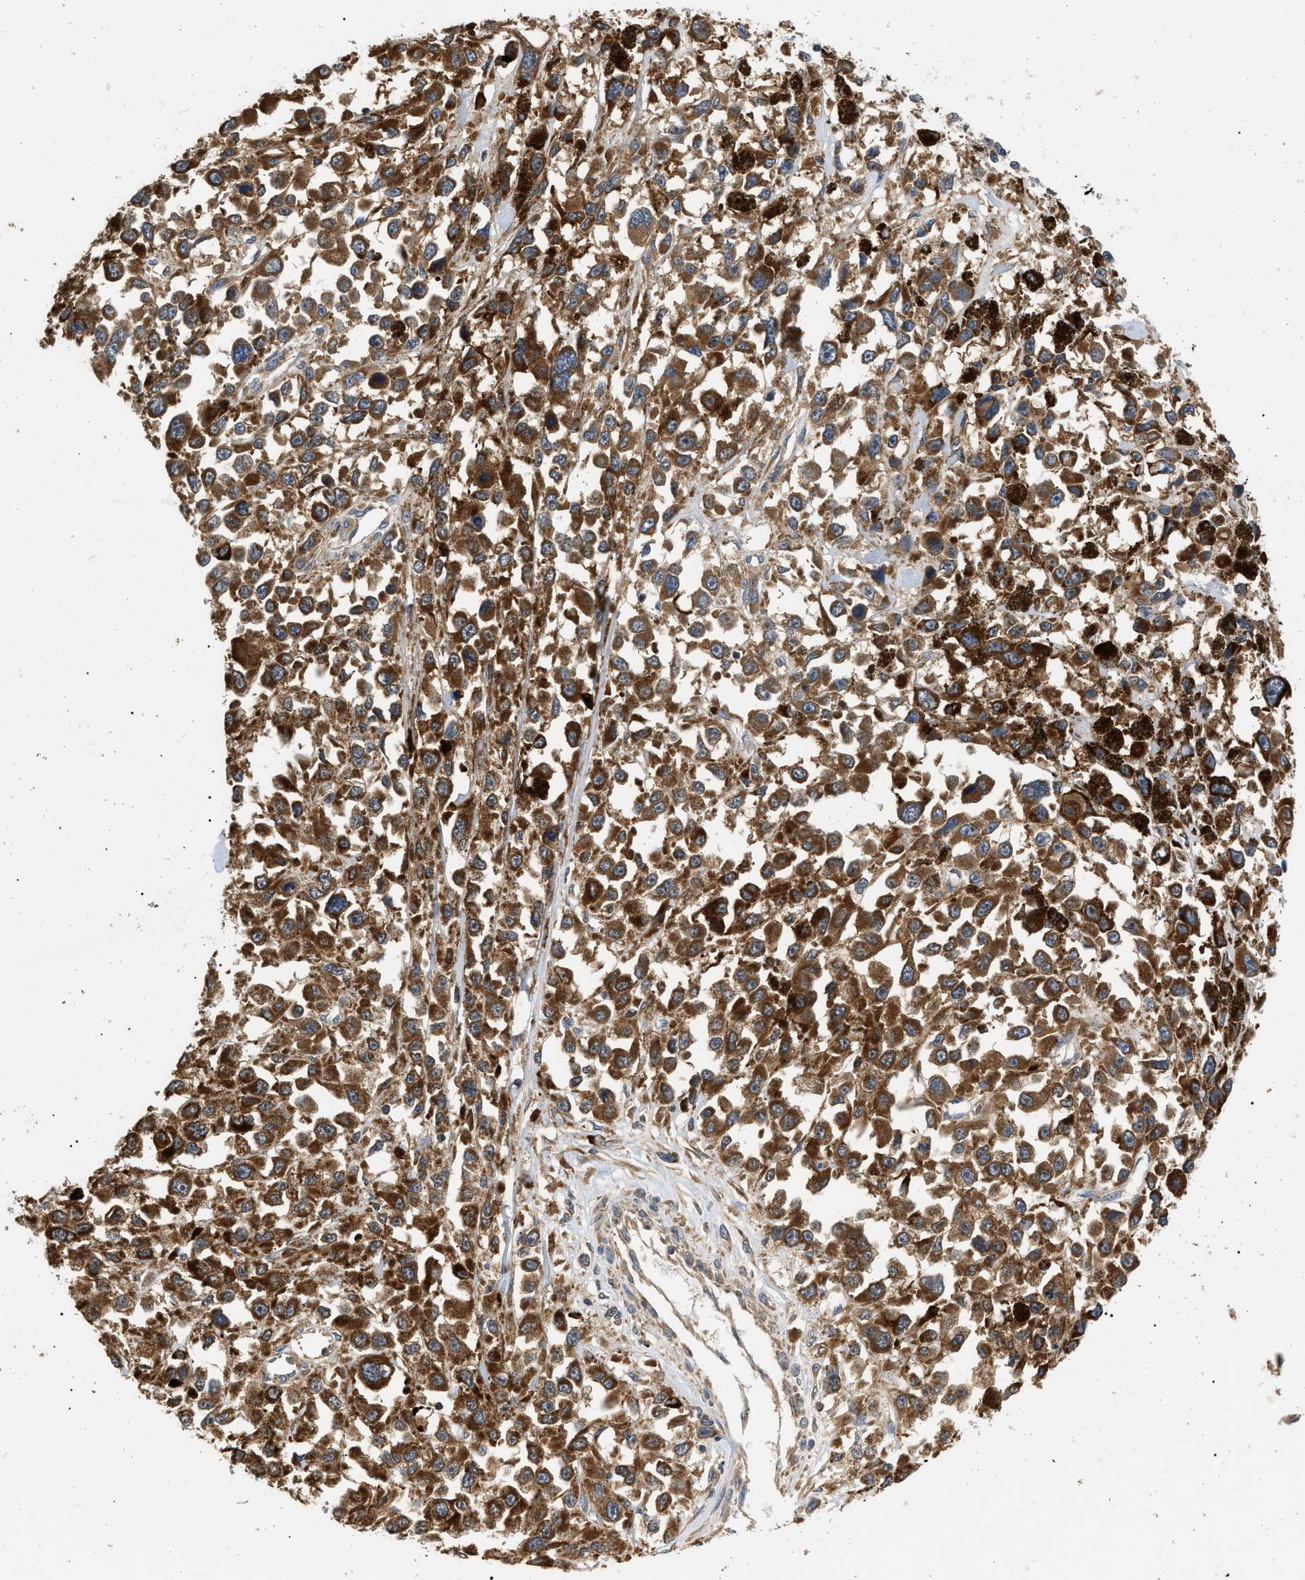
{"staining": {"intensity": "strong", "quantity": ">75%", "location": "cytoplasmic/membranous"}, "tissue": "melanoma", "cell_type": "Tumor cells", "image_type": "cancer", "snomed": [{"axis": "morphology", "description": "Malignant melanoma, Metastatic site"}, {"axis": "topography", "description": "Lymph node"}], "caption": "This micrograph shows melanoma stained with immunohistochemistry to label a protein in brown. The cytoplasmic/membranous of tumor cells show strong positivity for the protein. Nuclei are counter-stained blue.", "gene": "PPM1B", "patient": {"sex": "male", "age": 59}}